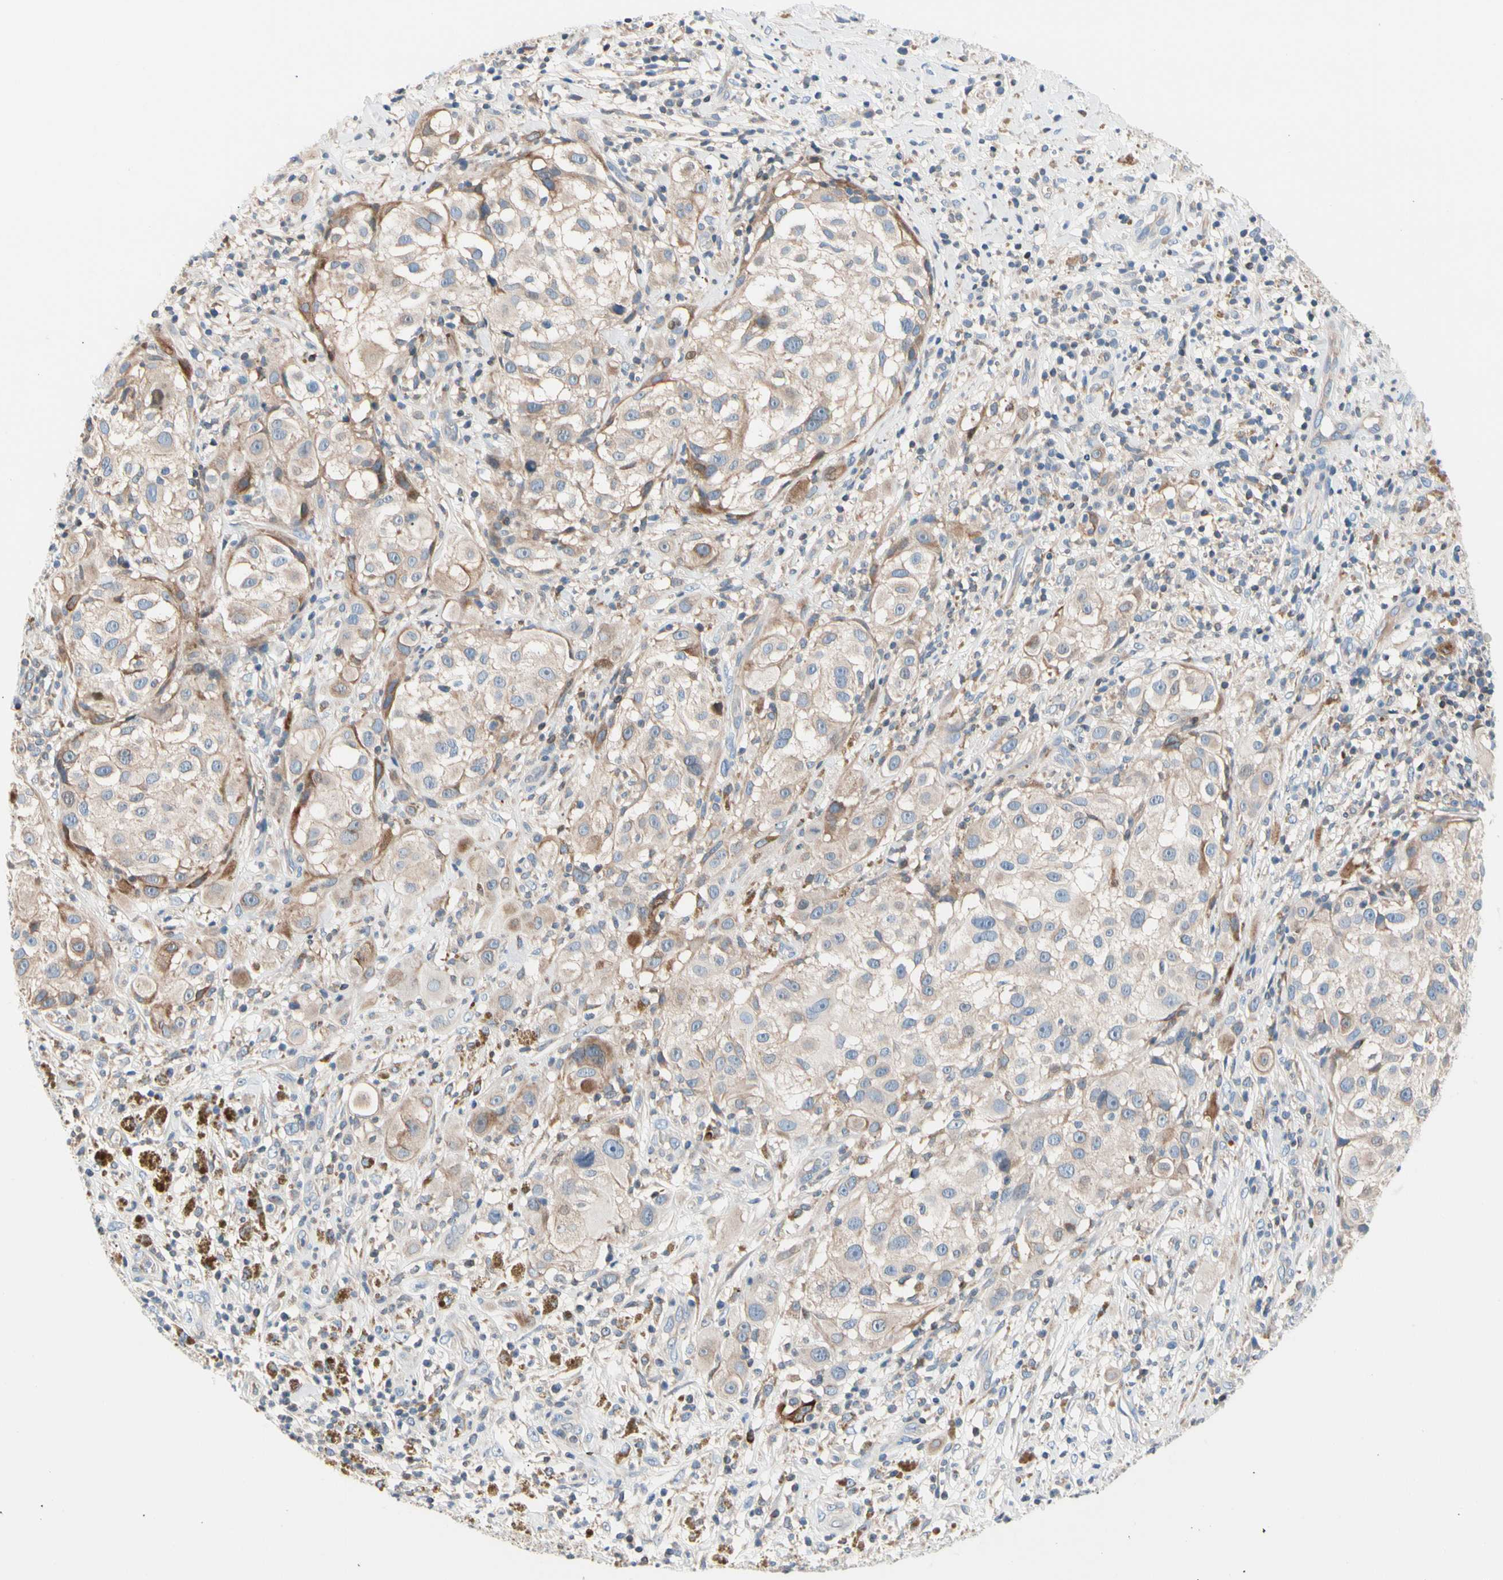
{"staining": {"intensity": "weak", "quantity": ">75%", "location": "cytoplasmic/membranous"}, "tissue": "melanoma", "cell_type": "Tumor cells", "image_type": "cancer", "snomed": [{"axis": "morphology", "description": "Necrosis, NOS"}, {"axis": "morphology", "description": "Malignant melanoma, NOS"}, {"axis": "topography", "description": "Skin"}], "caption": "A histopathology image of malignant melanoma stained for a protein demonstrates weak cytoplasmic/membranous brown staining in tumor cells. (DAB (3,3'-diaminobenzidine) IHC, brown staining for protein, blue staining for nuclei).", "gene": "MAP3K3", "patient": {"sex": "female", "age": 87}}